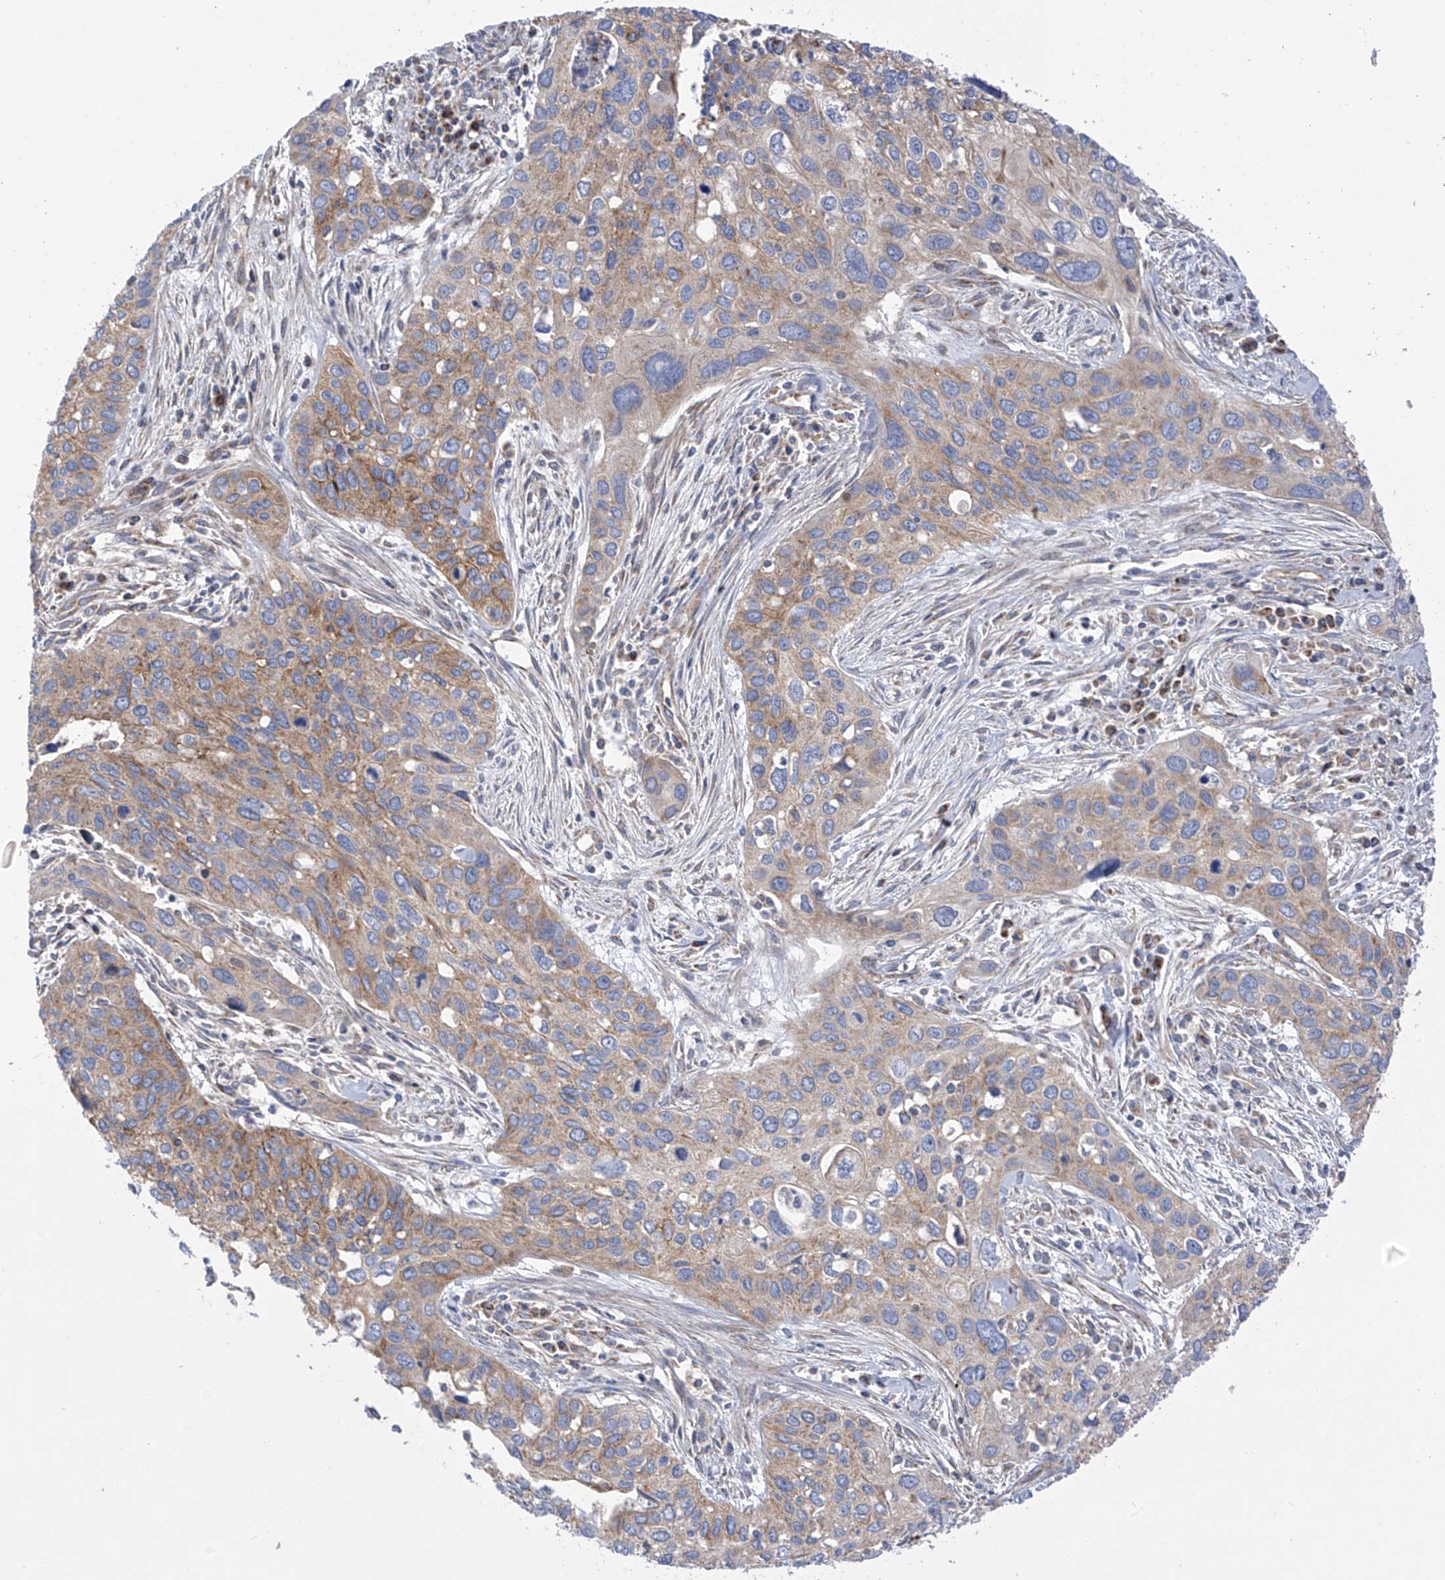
{"staining": {"intensity": "moderate", "quantity": "25%-75%", "location": "cytoplasmic/membranous"}, "tissue": "cervical cancer", "cell_type": "Tumor cells", "image_type": "cancer", "snomed": [{"axis": "morphology", "description": "Squamous cell carcinoma, NOS"}, {"axis": "topography", "description": "Cervix"}], "caption": "Immunohistochemistry image of neoplastic tissue: cervical cancer stained using immunohistochemistry (IHC) displays medium levels of moderate protein expression localized specifically in the cytoplasmic/membranous of tumor cells, appearing as a cytoplasmic/membranous brown color.", "gene": "P2RX7", "patient": {"sex": "female", "age": 55}}